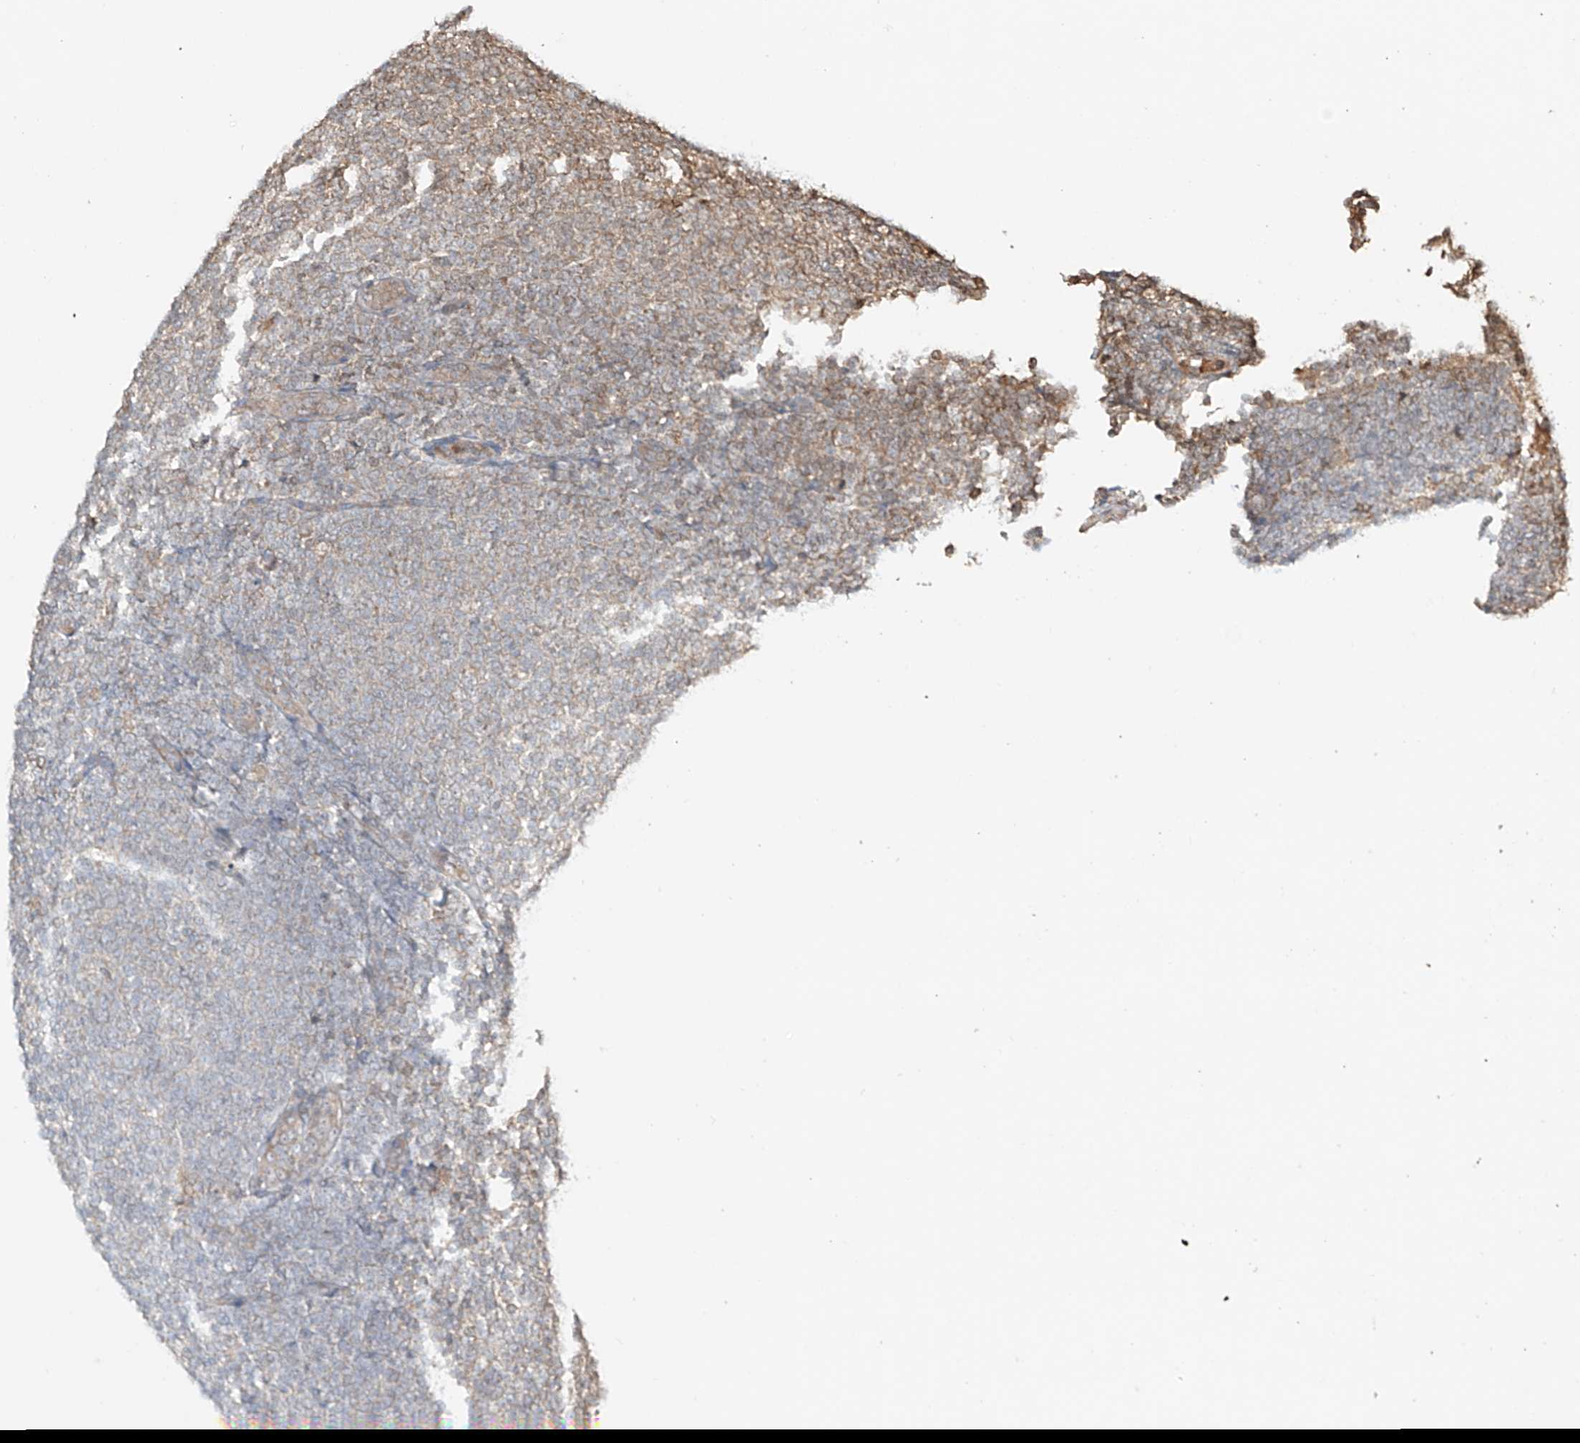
{"staining": {"intensity": "weak", "quantity": "25%-75%", "location": "cytoplasmic/membranous"}, "tissue": "lymphoma", "cell_type": "Tumor cells", "image_type": "cancer", "snomed": [{"axis": "morphology", "description": "Malignant lymphoma, non-Hodgkin's type, Low grade"}, {"axis": "topography", "description": "Lymph node"}], "caption": "Protein expression analysis of lymphoma shows weak cytoplasmic/membranous expression in approximately 25%-75% of tumor cells.", "gene": "ERO1A", "patient": {"sex": "male", "age": 66}}